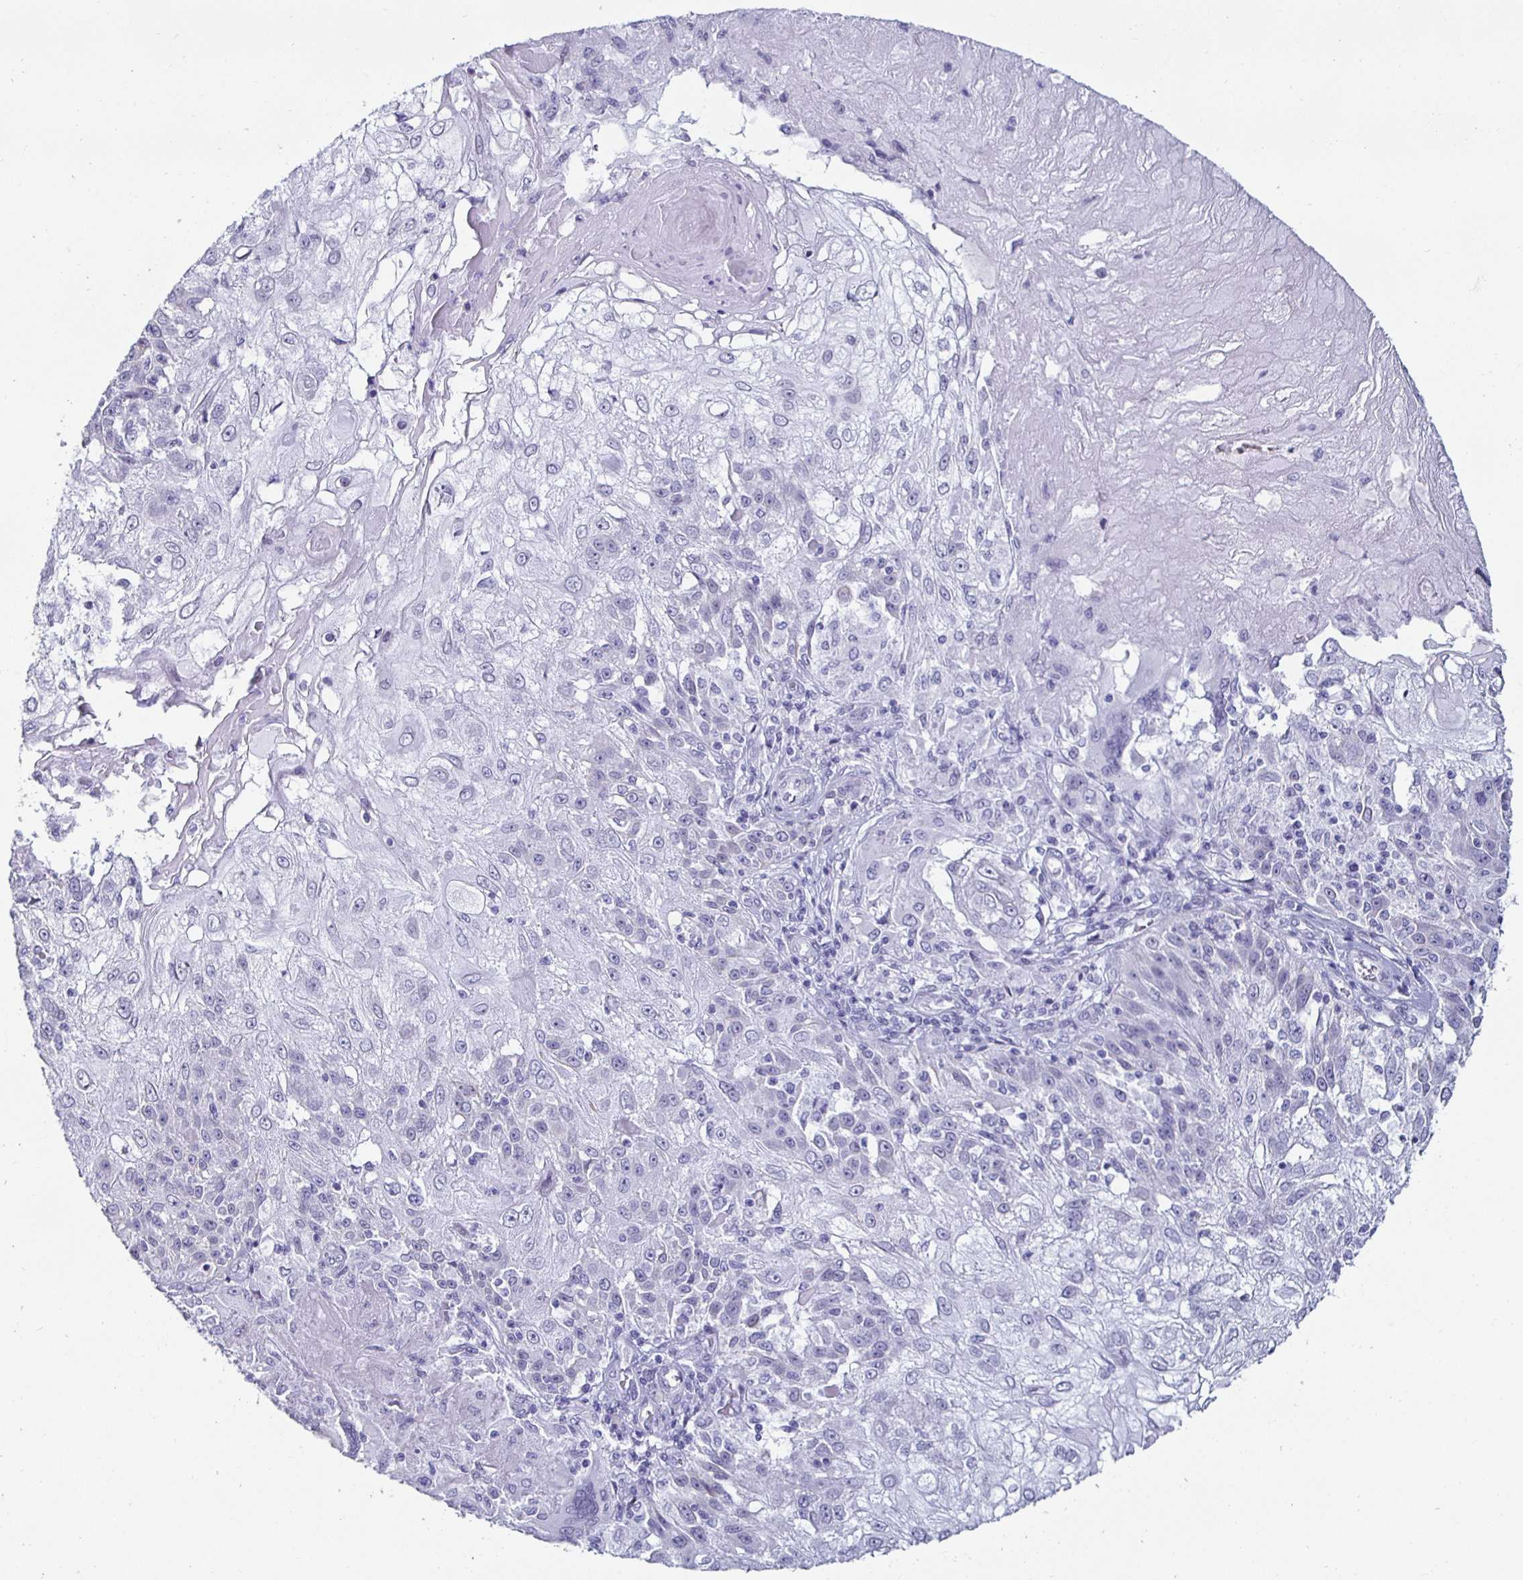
{"staining": {"intensity": "negative", "quantity": "none", "location": "none"}, "tissue": "skin cancer", "cell_type": "Tumor cells", "image_type": "cancer", "snomed": [{"axis": "morphology", "description": "Normal tissue, NOS"}, {"axis": "morphology", "description": "Squamous cell carcinoma, NOS"}, {"axis": "topography", "description": "Skin"}], "caption": "A high-resolution histopathology image shows immunohistochemistry (IHC) staining of skin squamous cell carcinoma, which exhibits no significant positivity in tumor cells.", "gene": "KRT4", "patient": {"sex": "female", "age": 83}}